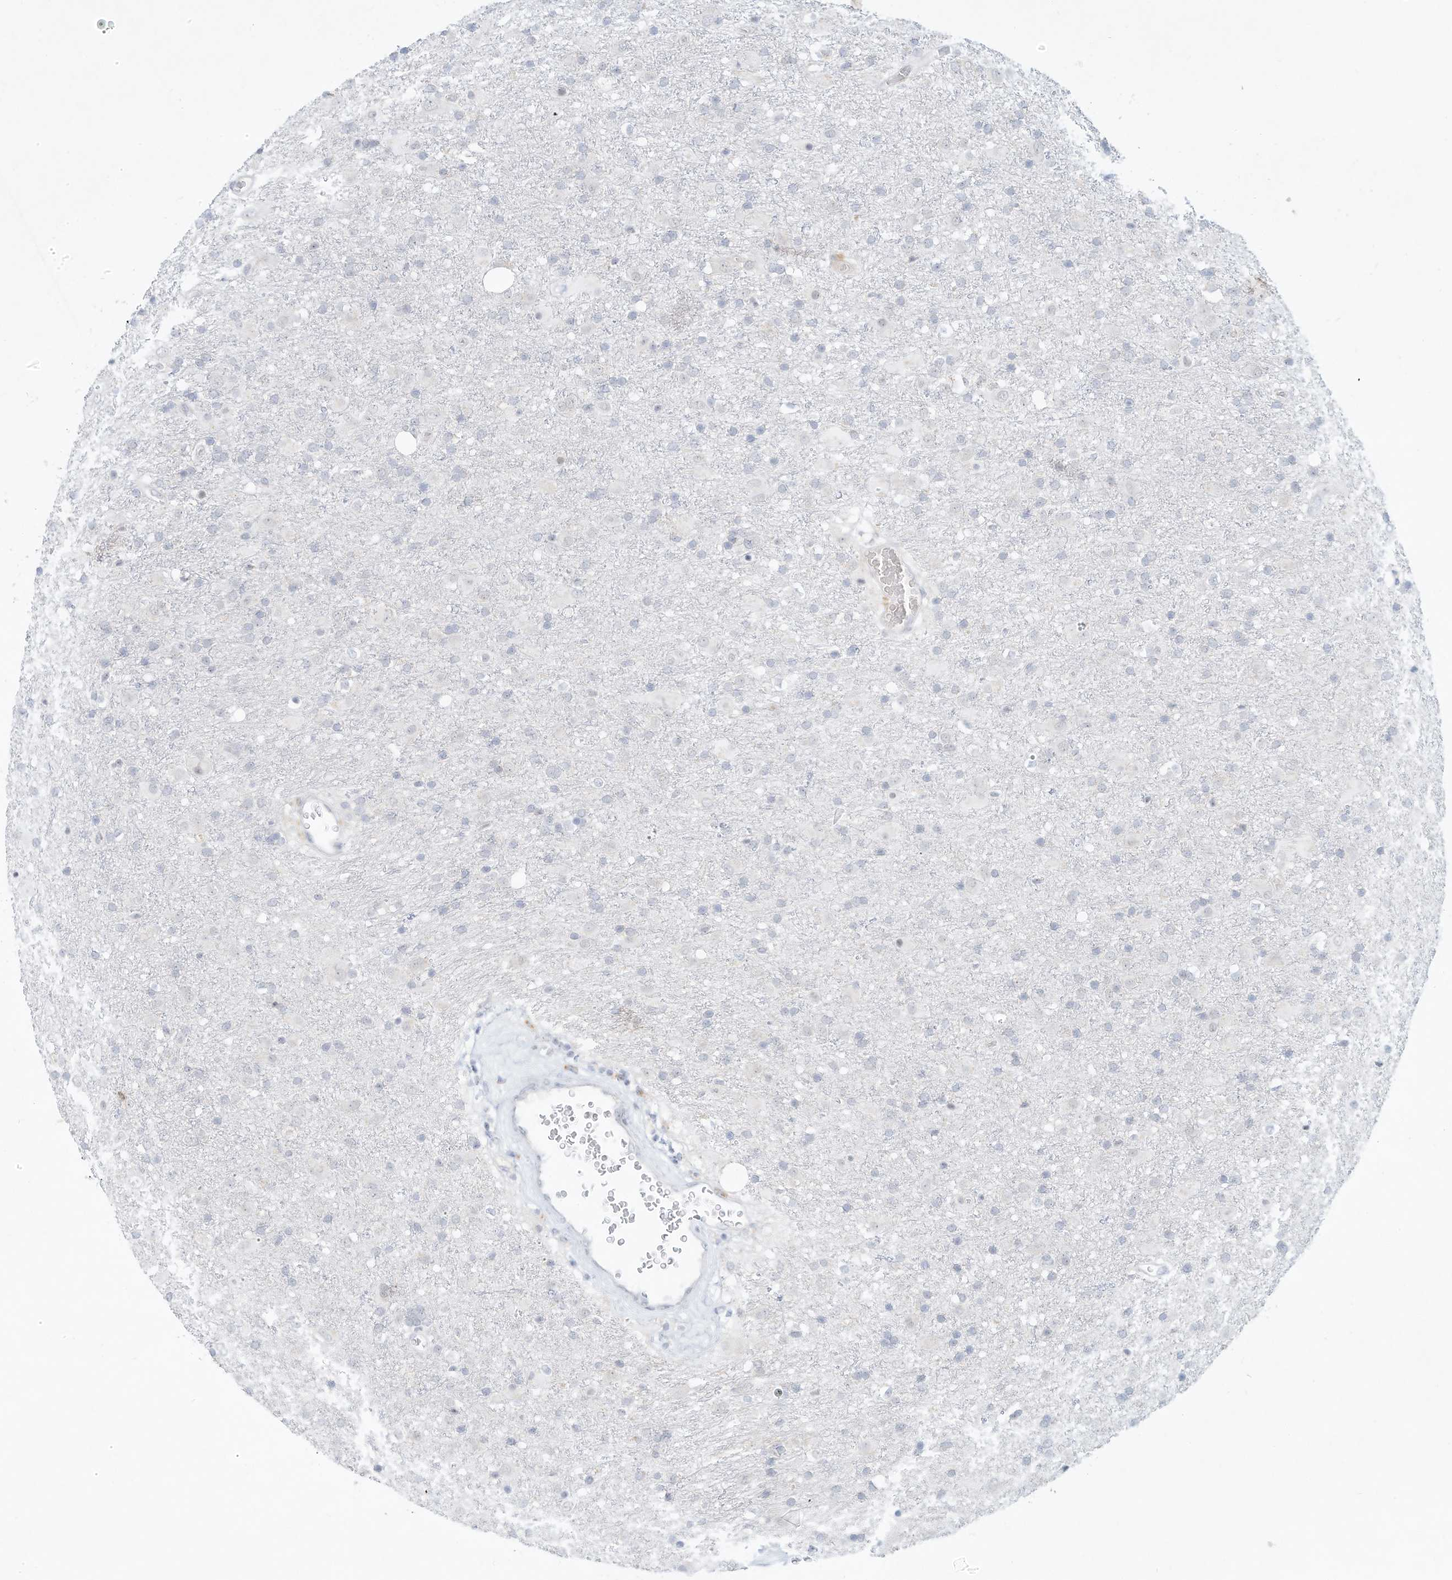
{"staining": {"intensity": "negative", "quantity": "none", "location": "none"}, "tissue": "glioma", "cell_type": "Tumor cells", "image_type": "cancer", "snomed": [{"axis": "morphology", "description": "Glioma, malignant, Low grade"}, {"axis": "topography", "description": "Brain"}], "caption": "Immunohistochemistry (IHC) micrograph of neoplastic tissue: human glioma stained with DAB demonstrates no significant protein staining in tumor cells. The staining was performed using DAB (3,3'-diaminobenzidine) to visualize the protein expression in brown, while the nuclei were stained in blue with hematoxylin (Magnification: 20x).", "gene": "PAK6", "patient": {"sex": "male", "age": 65}}